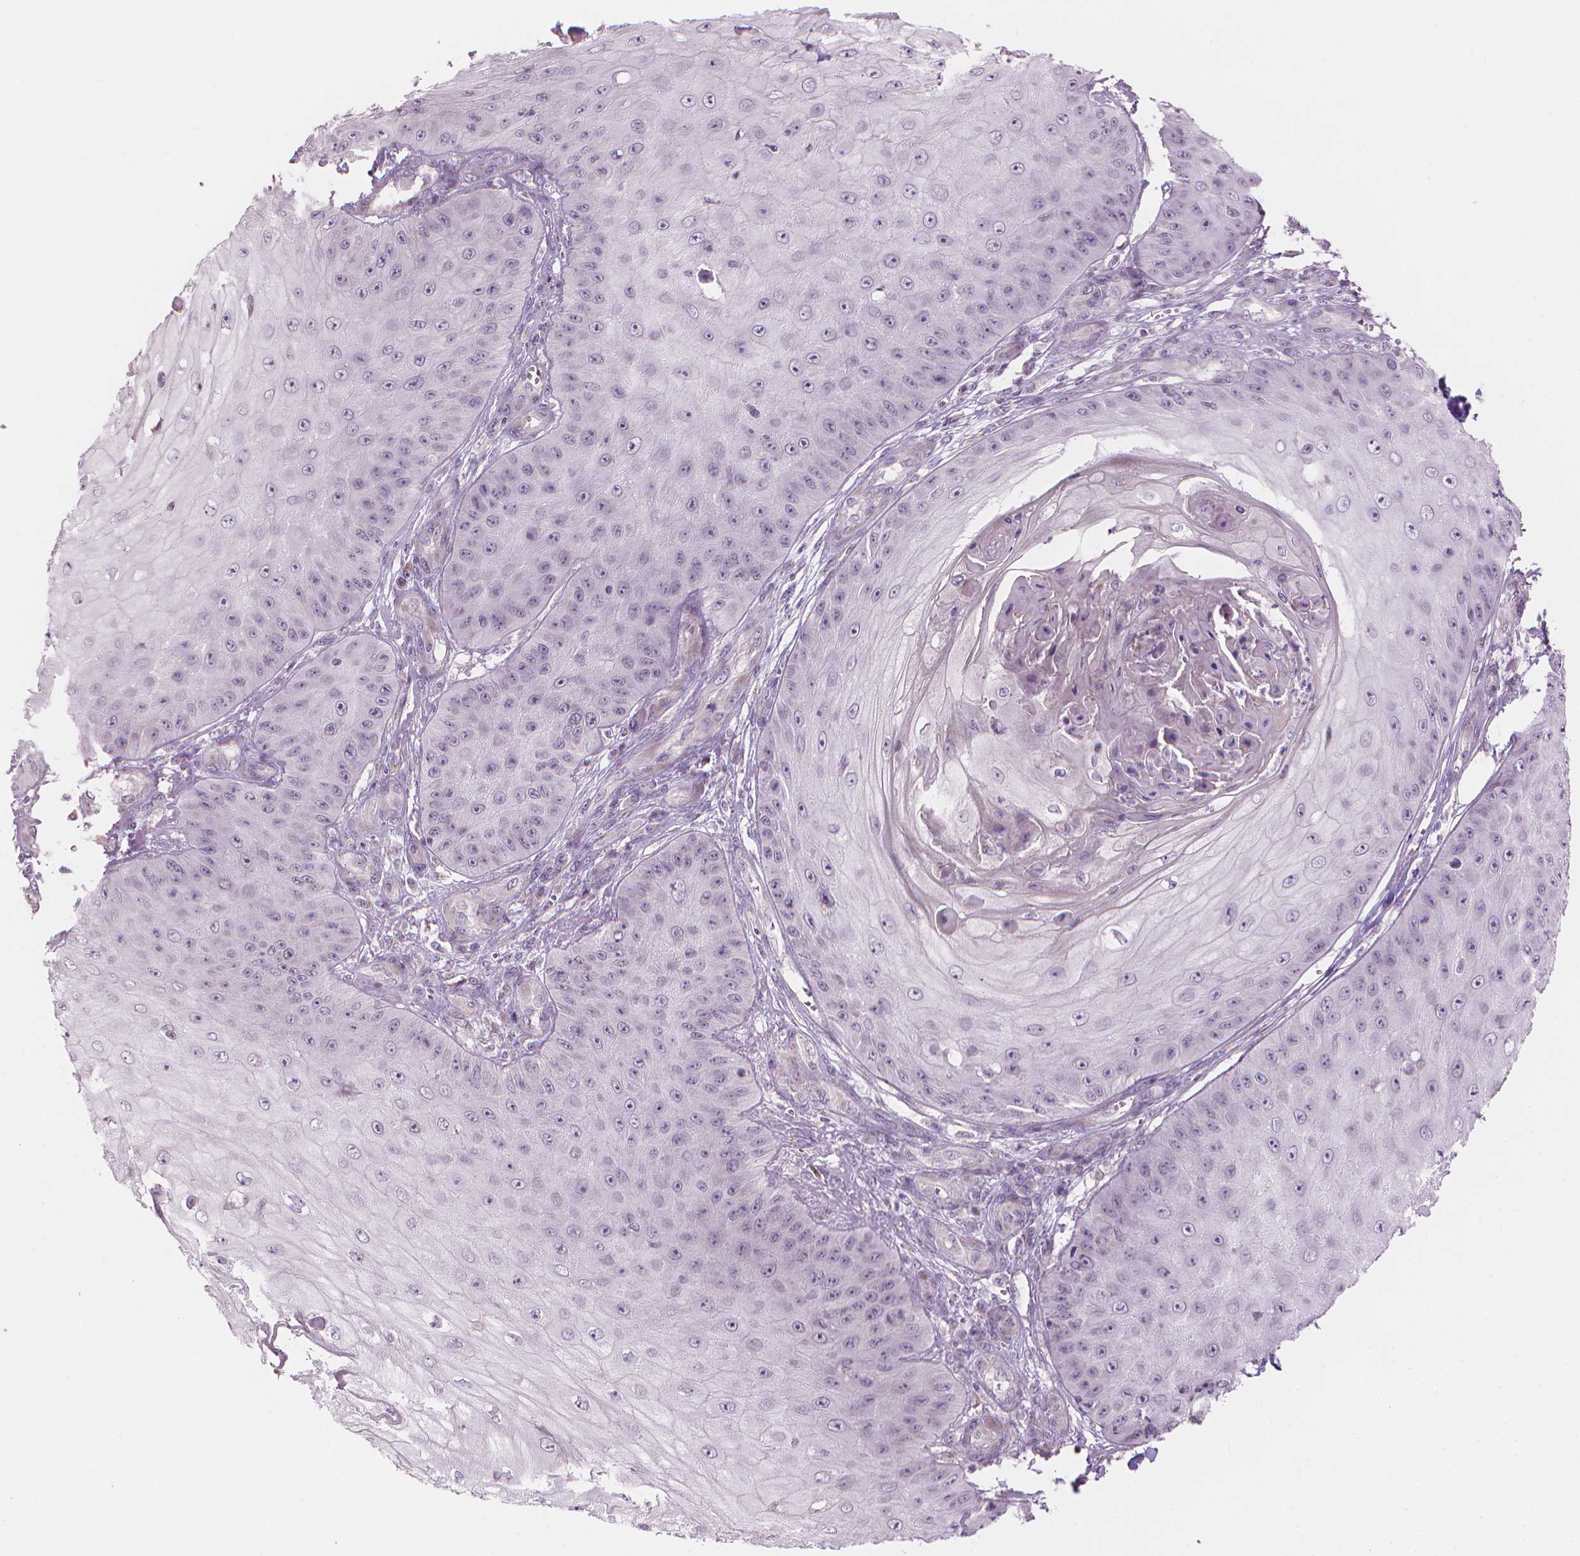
{"staining": {"intensity": "weak", "quantity": "<25%", "location": "nuclear"}, "tissue": "skin cancer", "cell_type": "Tumor cells", "image_type": "cancer", "snomed": [{"axis": "morphology", "description": "Squamous cell carcinoma, NOS"}, {"axis": "topography", "description": "Skin"}], "caption": "IHC photomicrograph of neoplastic tissue: squamous cell carcinoma (skin) stained with DAB reveals no significant protein positivity in tumor cells. (DAB (3,3'-diaminobenzidine) IHC visualized using brightfield microscopy, high magnification).", "gene": "IFFO1", "patient": {"sex": "male", "age": 70}}